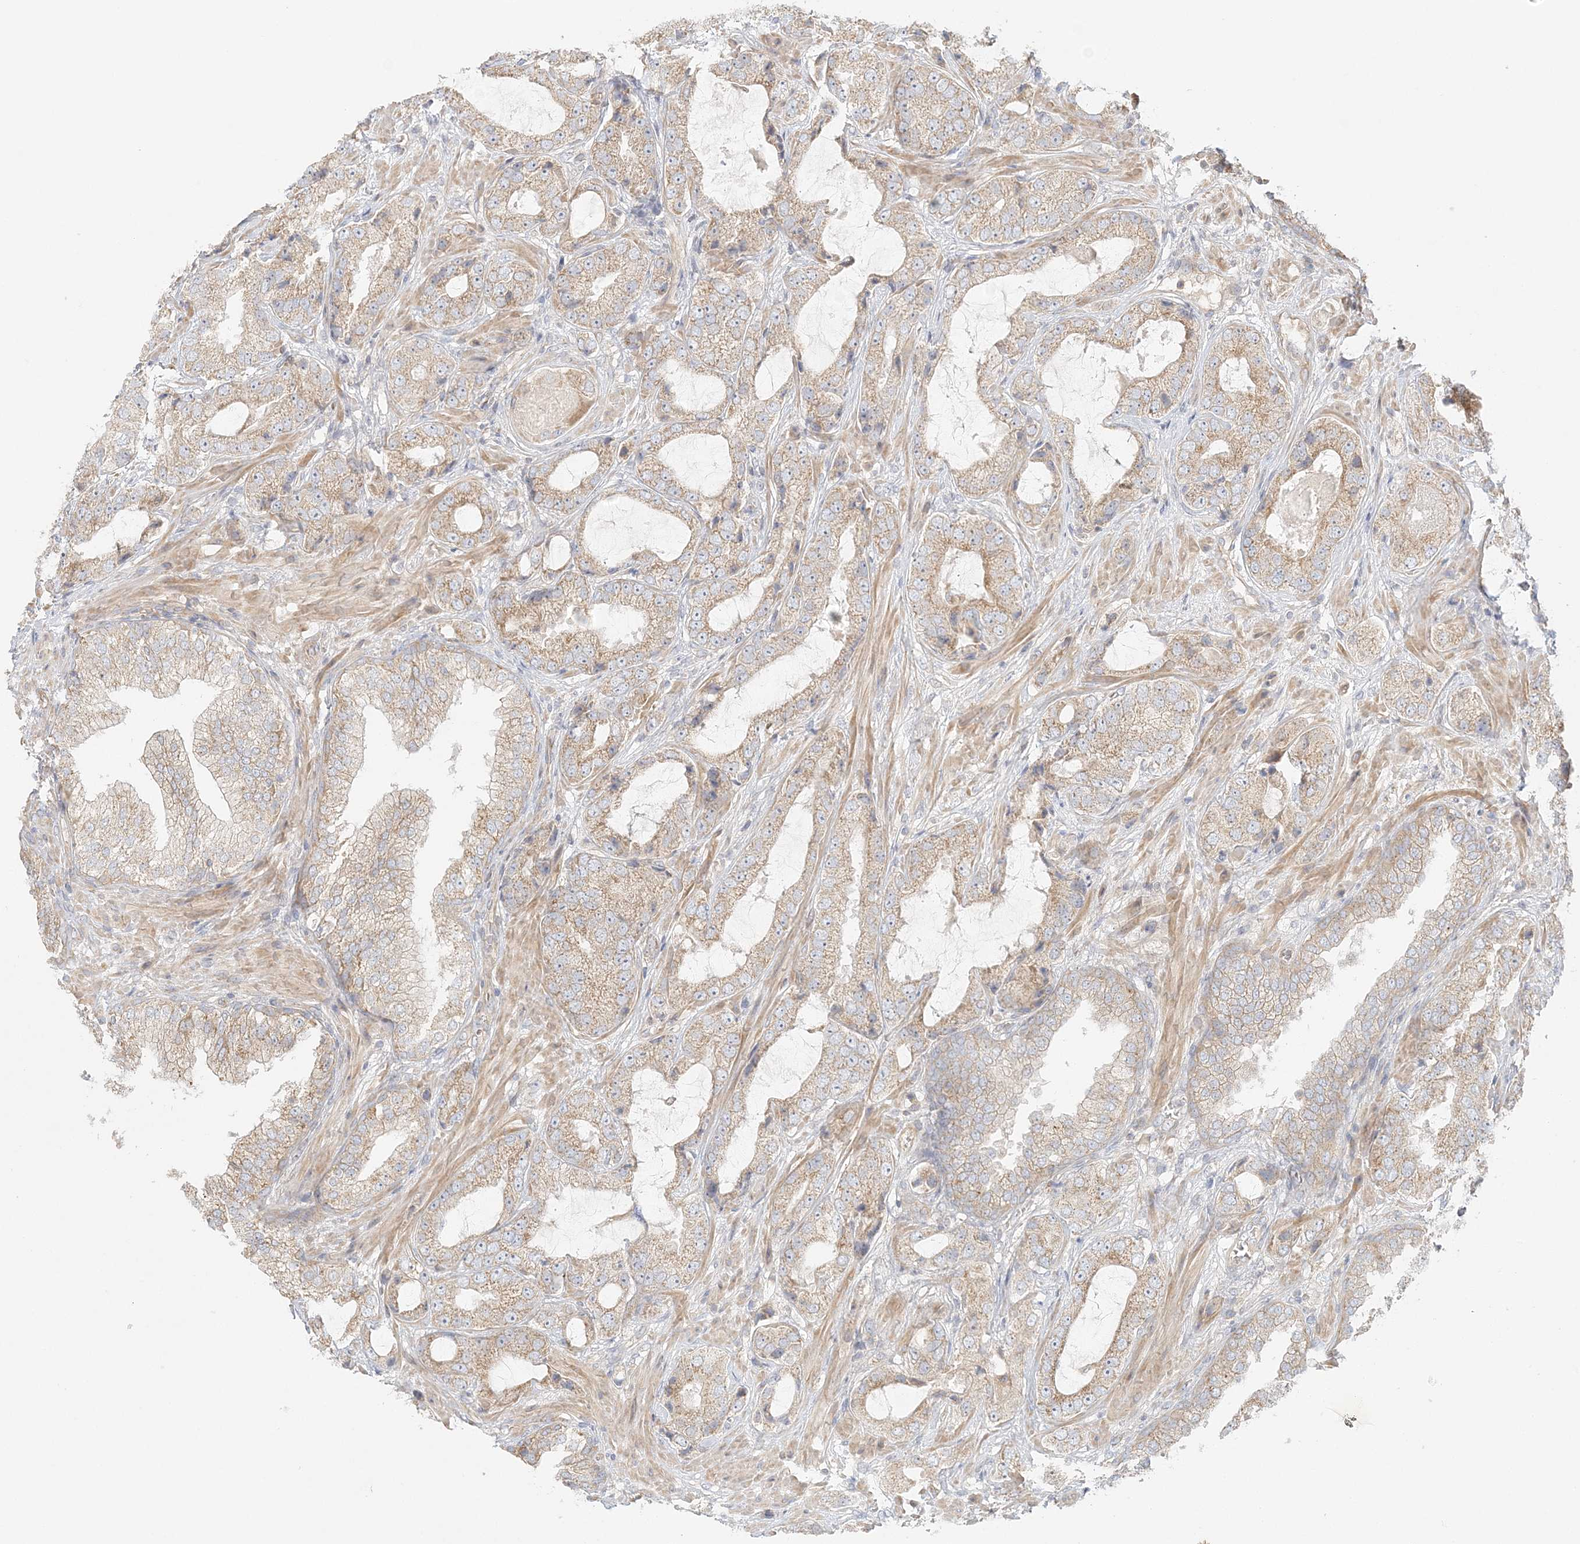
{"staining": {"intensity": "weak", "quantity": ">75%", "location": "cytoplasmic/membranous"}, "tissue": "prostate cancer", "cell_type": "Tumor cells", "image_type": "cancer", "snomed": [{"axis": "morphology", "description": "Normal tissue, NOS"}, {"axis": "morphology", "description": "Adenocarcinoma, High grade"}, {"axis": "topography", "description": "Prostate"}, {"axis": "topography", "description": "Peripheral nerve tissue"}], "caption": "Brown immunohistochemical staining in human adenocarcinoma (high-grade) (prostate) demonstrates weak cytoplasmic/membranous expression in approximately >75% of tumor cells.", "gene": "KIAA0232", "patient": {"sex": "male", "age": 59}}